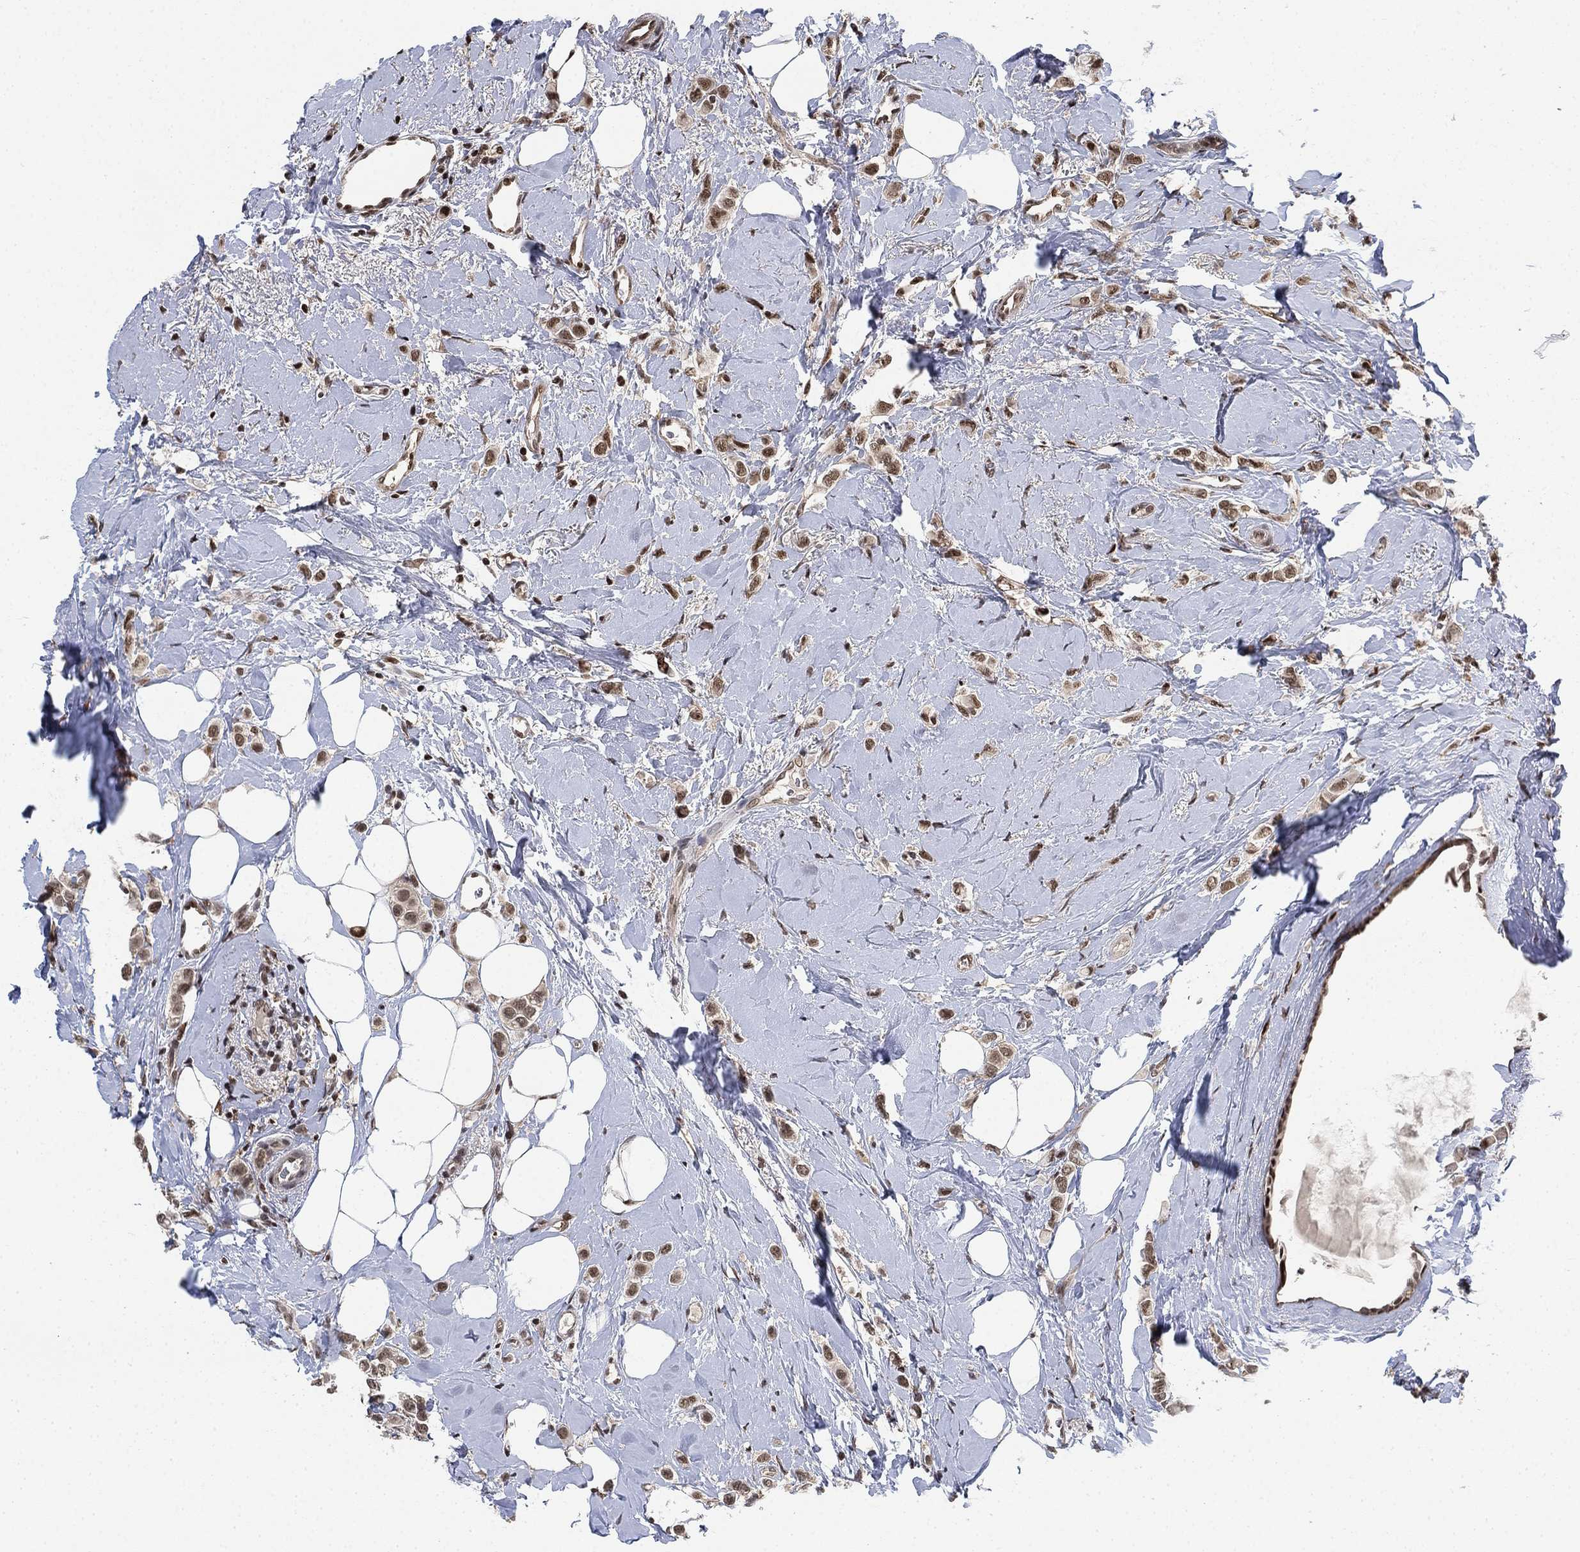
{"staining": {"intensity": "moderate", "quantity": "25%-75%", "location": "nuclear"}, "tissue": "breast cancer", "cell_type": "Tumor cells", "image_type": "cancer", "snomed": [{"axis": "morphology", "description": "Lobular carcinoma"}, {"axis": "topography", "description": "Breast"}], "caption": "IHC of lobular carcinoma (breast) displays medium levels of moderate nuclear staining in approximately 25%-75% of tumor cells.", "gene": "ZSCAN30", "patient": {"sex": "female", "age": 66}}